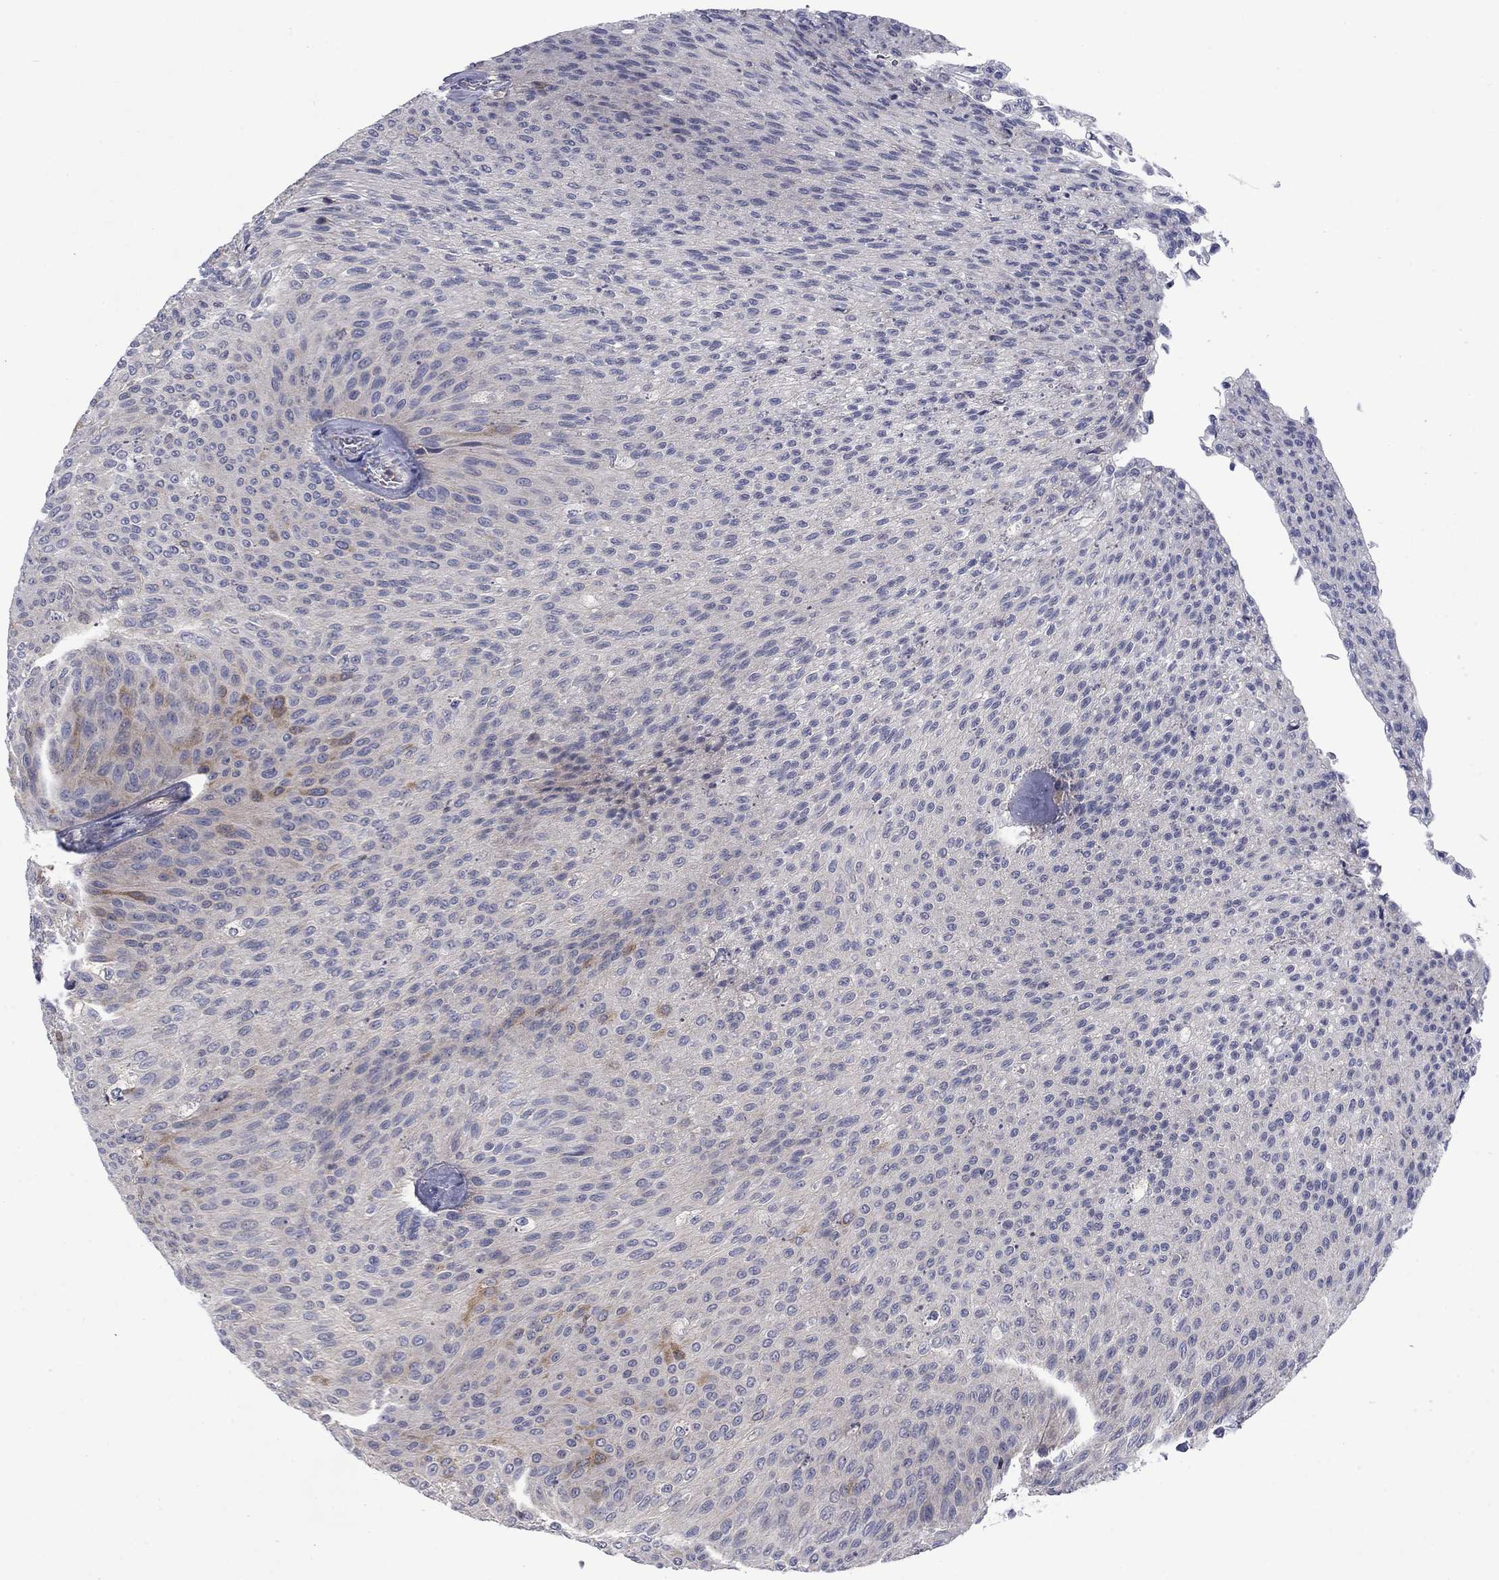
{"staining": {"intensity": "weak", "quantity": "<25%", "location": "cytoplasmic/membranous"}, "tissue": "urothelial cancer", "cell_type": "Tumor cells", "image_type": "cancer", "snomed": [{"axis": "morphology", "description": "Urothelial carcinoma, Low grade"}, {"axis": "topography", "description": "Ureter, NOS"}, {"axis": "topography", "description": "Urinary bladder"}], "caption": "Immunohistochemical staining of human urothelial cancer shows no significant staining in tumor cells.", "gene": "KIF15", "patient": {"sex": "male", "age": 78}}